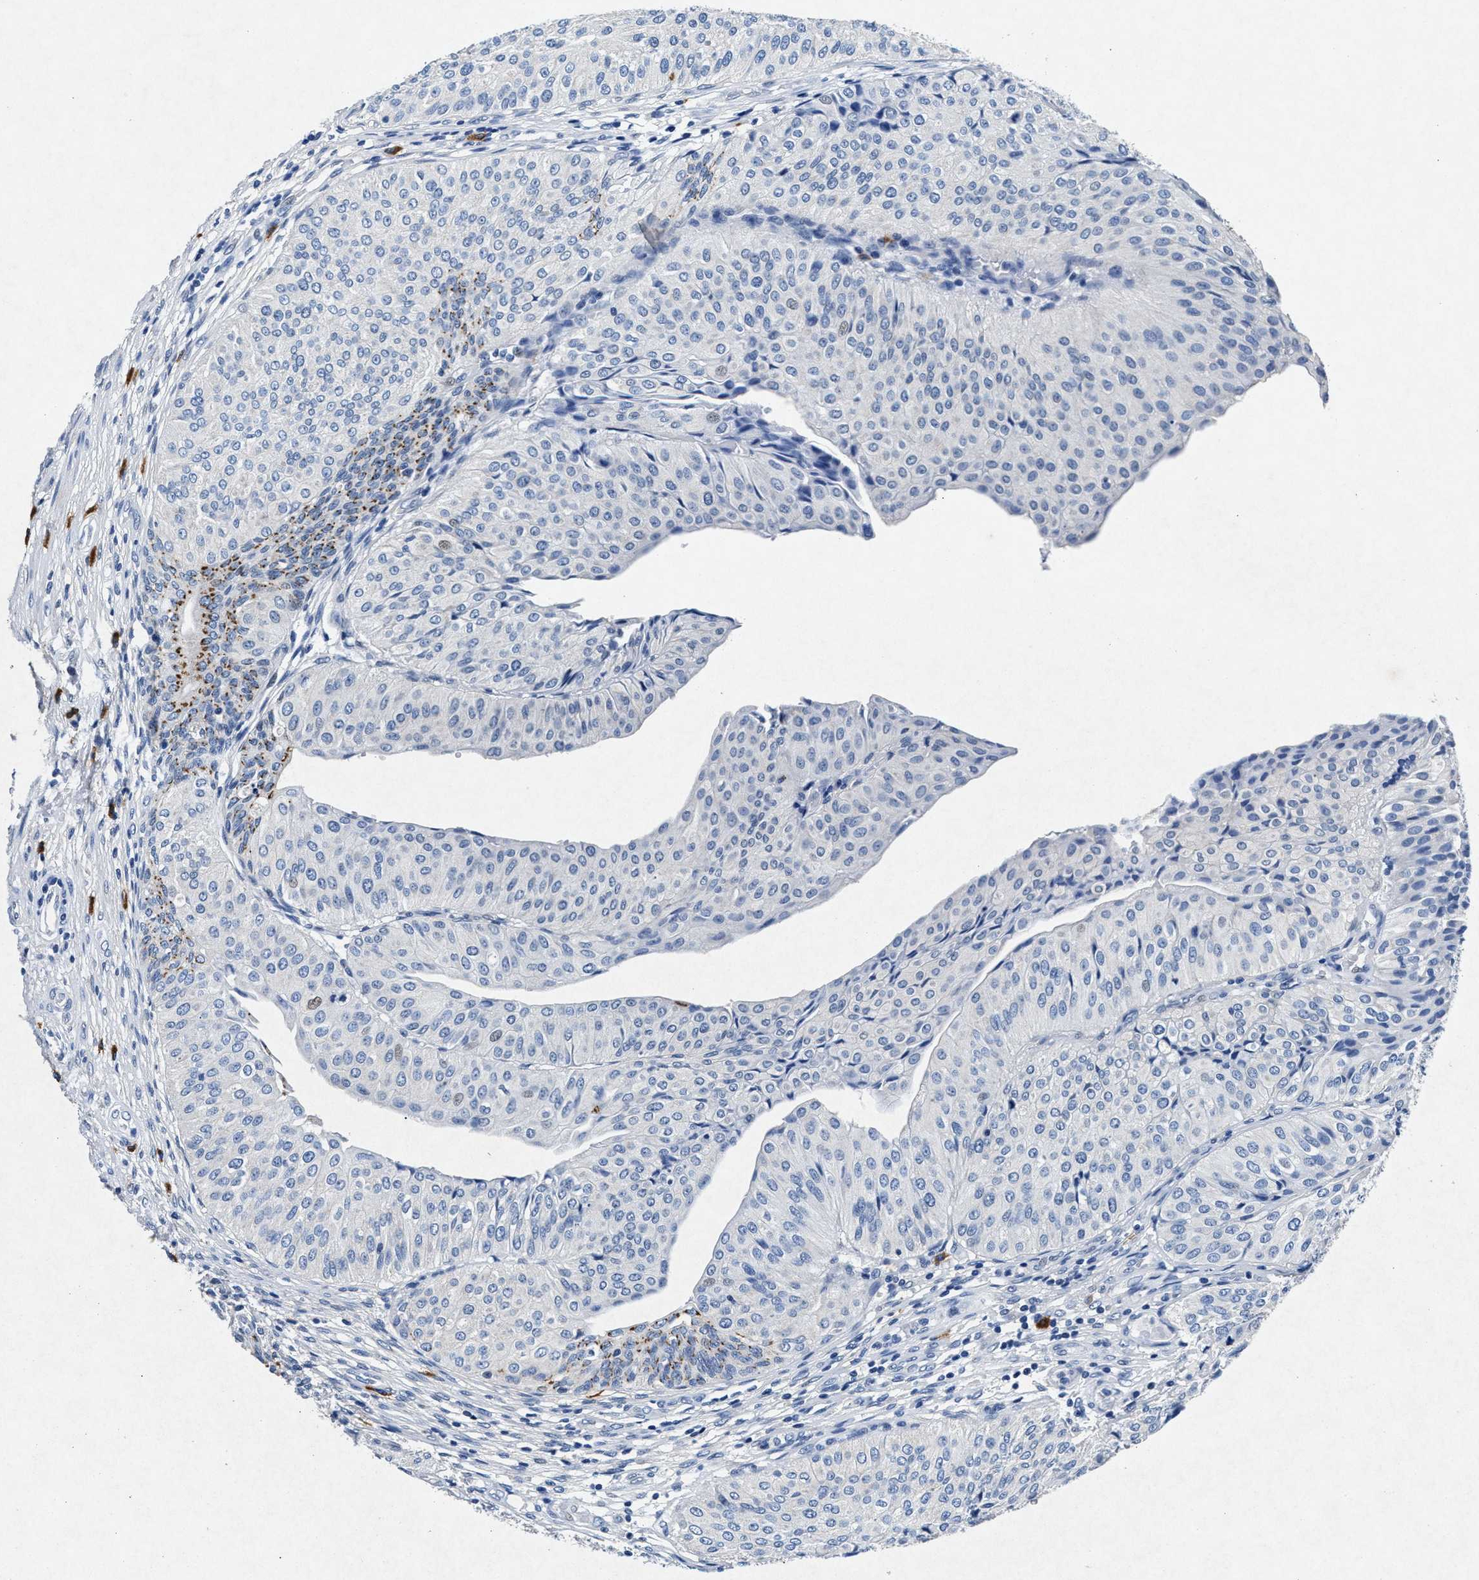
{"staining": {"intensity": "moderate", "quantity": "<25%", "location": "cytoplasmic/membranous,nuclear"}, "tissue": "urothelial cancer", "cell_type": "Tumor cells", "image_type": "cancer", "snomed": [{"axis": "morphology", "description": "Urothelial carcinoma, Low grade"}, {"axis": "topography", "description": "Urinary bladder"}], "caption": "Low-grade urothelial carcinoma stained with a brown dye displays moderate cytoplasmic/membranous and nuclear positive staining in approximately <25% of tumor cells.", "gene": "MAP6", "patient": {"sex": "male", "age": 67}}